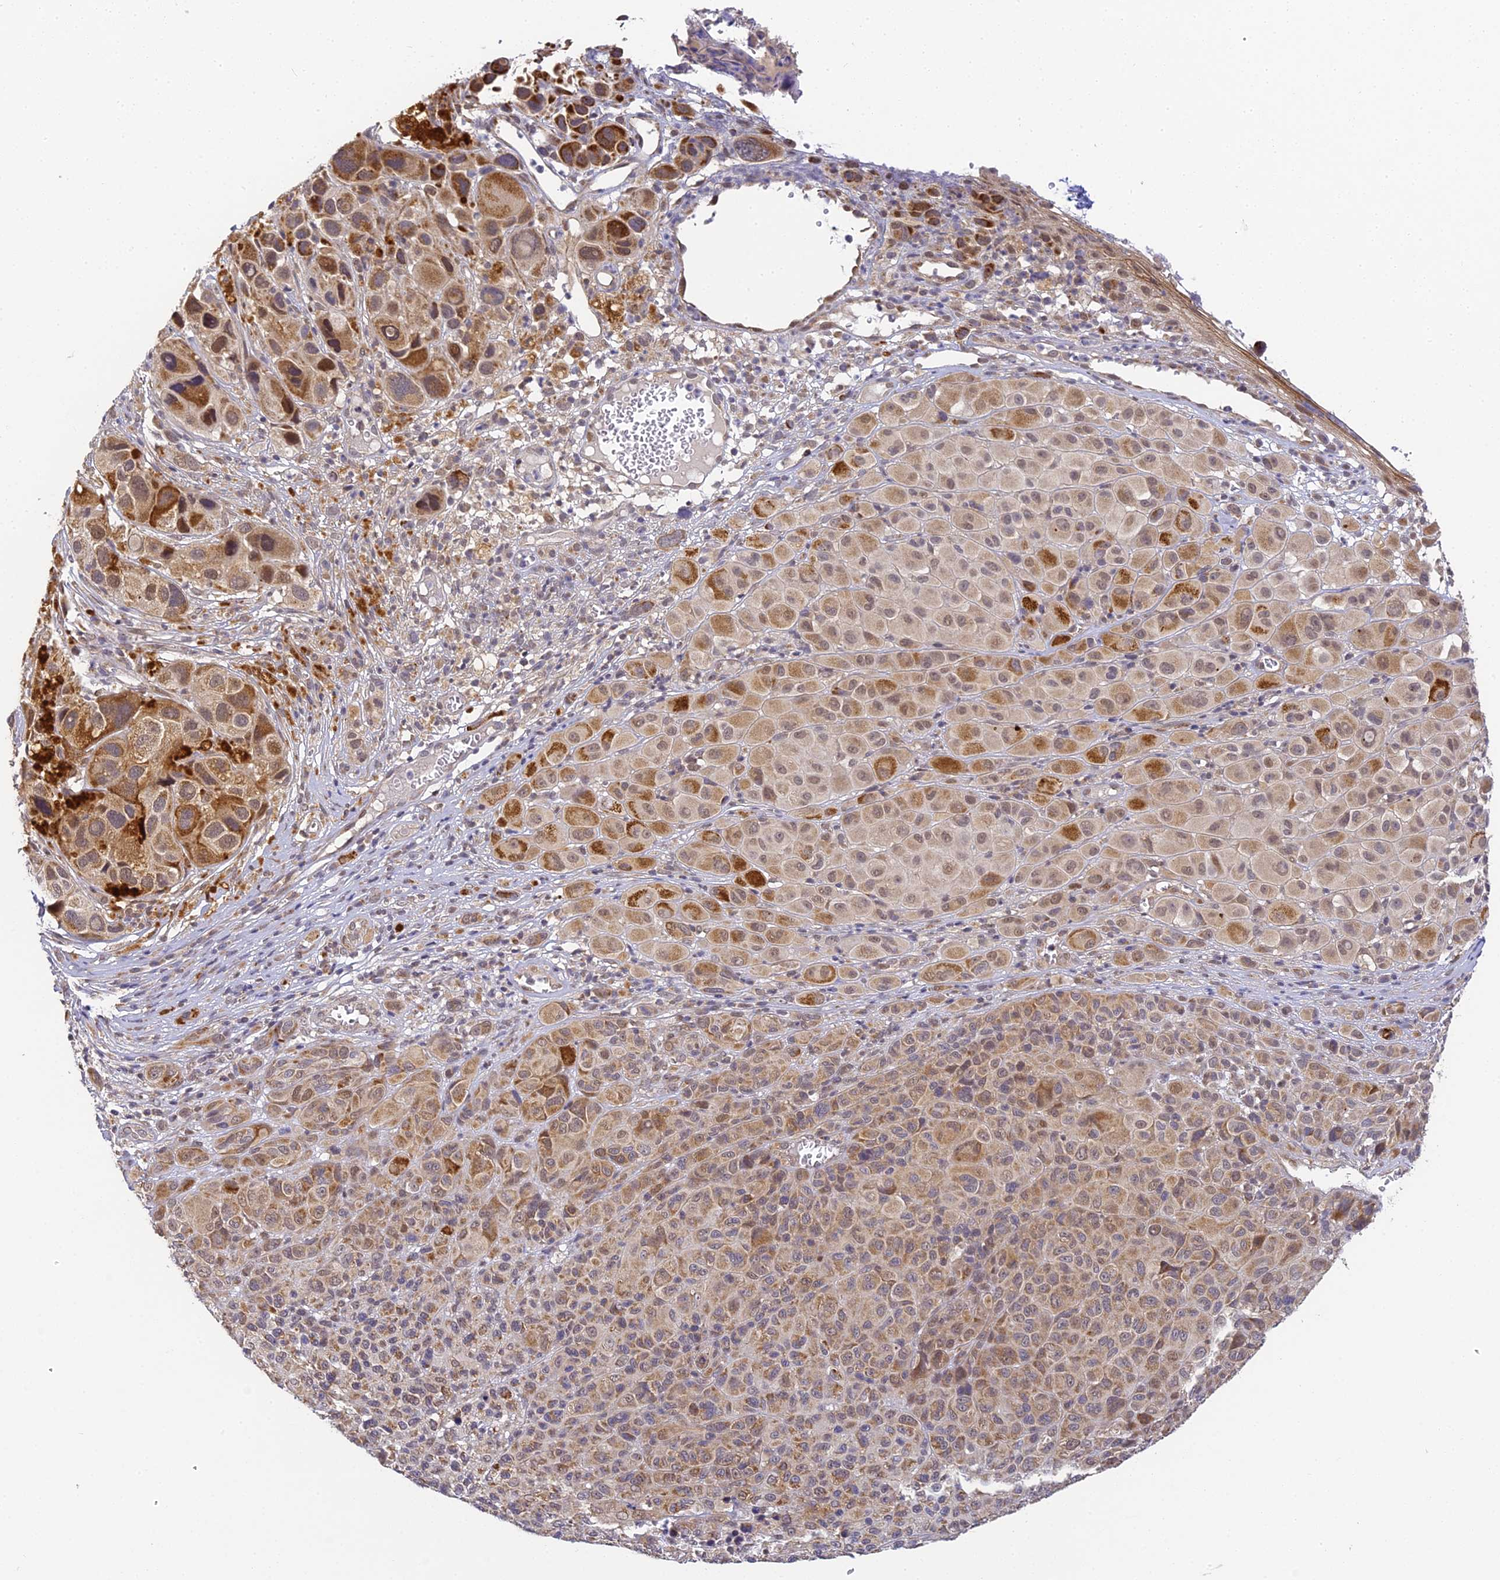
{"staining": {"intensity": "moderate", "quantity": ">75%", "location": "cytoplasmic/membranous,nuclear"}, "tissue": "melanoma", "cell_type": "Tumor cells", "image_type": "cancer", "snomed": [{"axis": "morphology", "description": "Malignant melanoma, NOS"}, {"axis": "topography", "description": "Skin of trunk"}], "caption": "Moderate cytoplasmic/membranous and nuclear staining is seen in about >75% of tumor cells in malignant melanoma. (DAB (3,3'-diaminobenzidine) IHC with brightfield microscopy, high magnification).", "gene": "DNAAF10", "patient": {"sex": "male", "age": 71}}